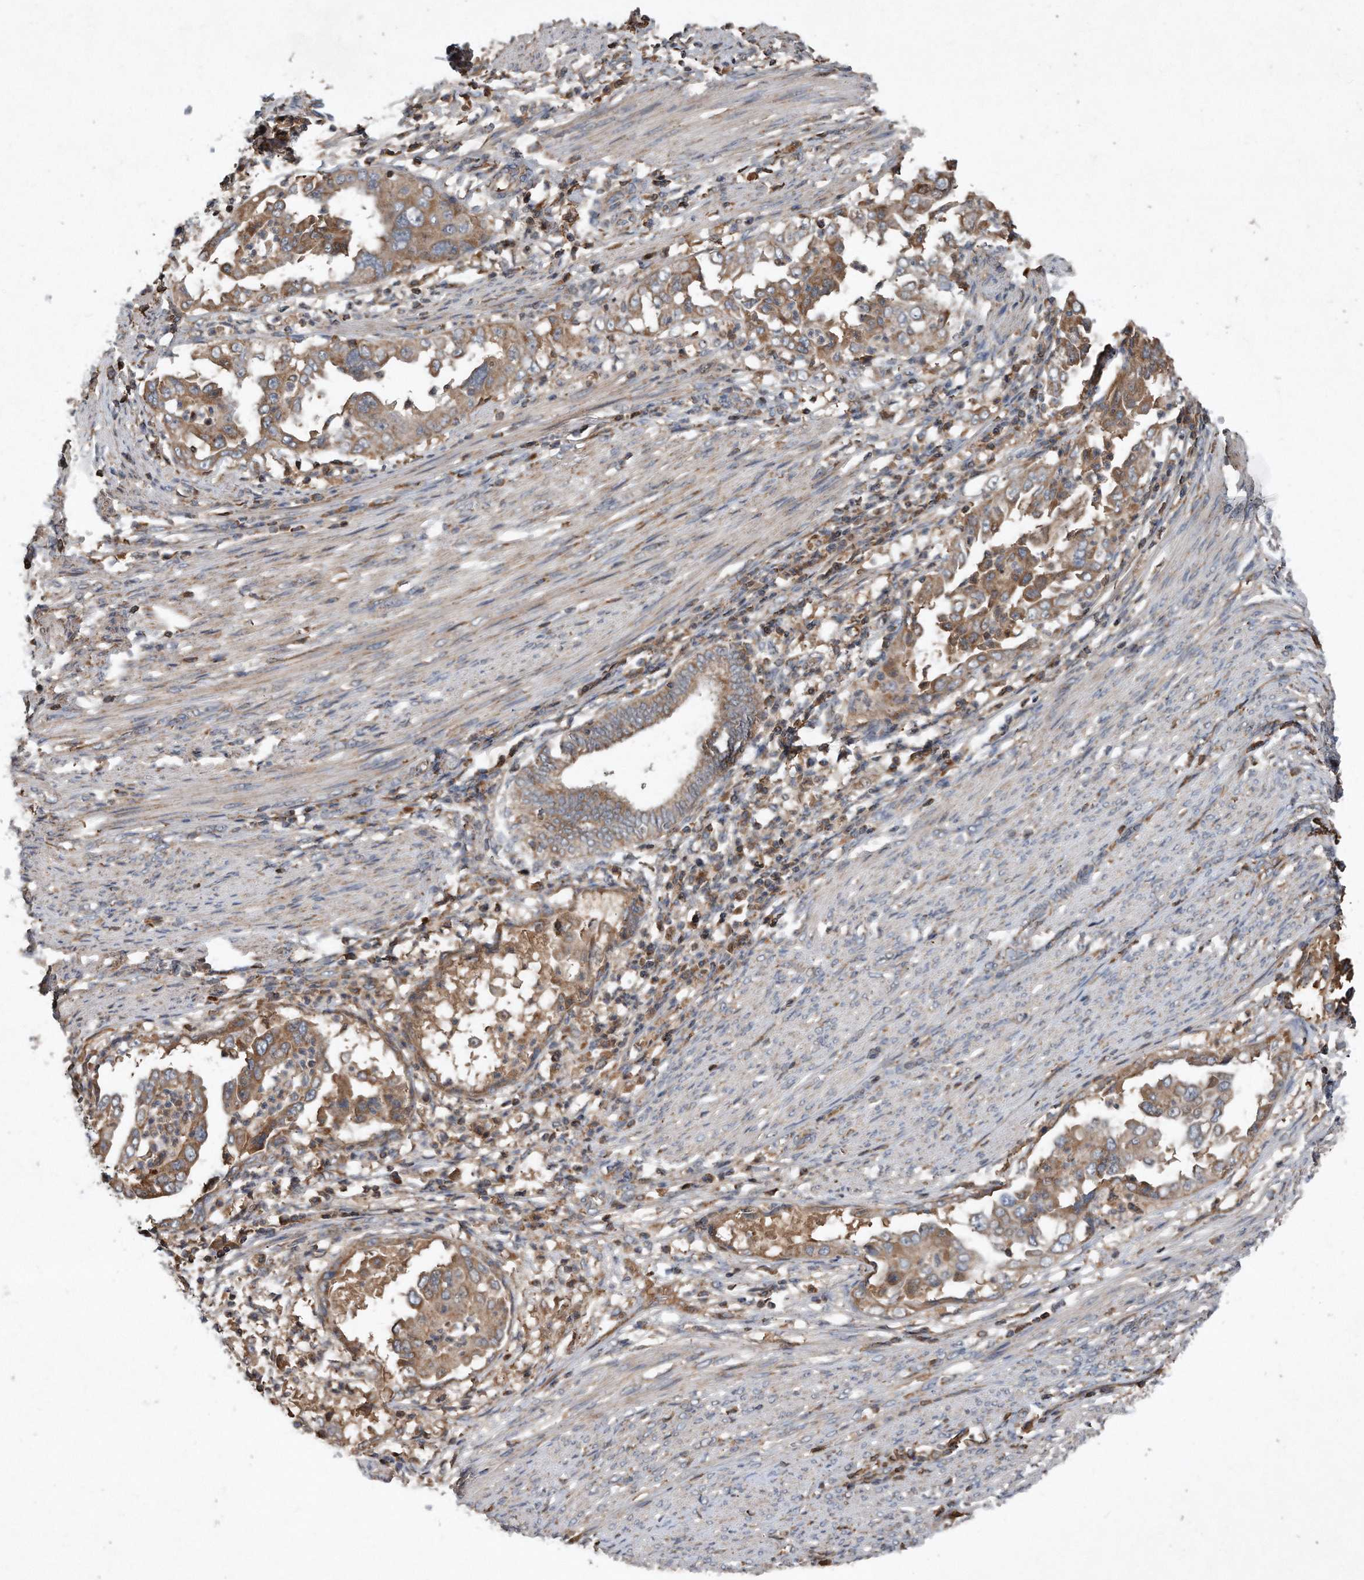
{"staining": {"intensity": "weak", "quantity": "25%-75%", "location": "cytoplasmic/membranous"}, "tissue": "endometrial cancer", "cell_type": "Tumor cells", "image_type": "cancer", "snomed": [{"axis": "morphology", "description": "Adenocarcinoma, NOS"}, {"axis": "topography", "description": "Endometrium"}], "caption": "The histopathology image shows immunohistochemical staining of adenocarcinoma (endometrial). There is weak cytoplasmic/membranous expression is identified in about 25%-75% of tumor cells.", "gene": "SDHA", "patient": {"sex": "female", "age": 85}}